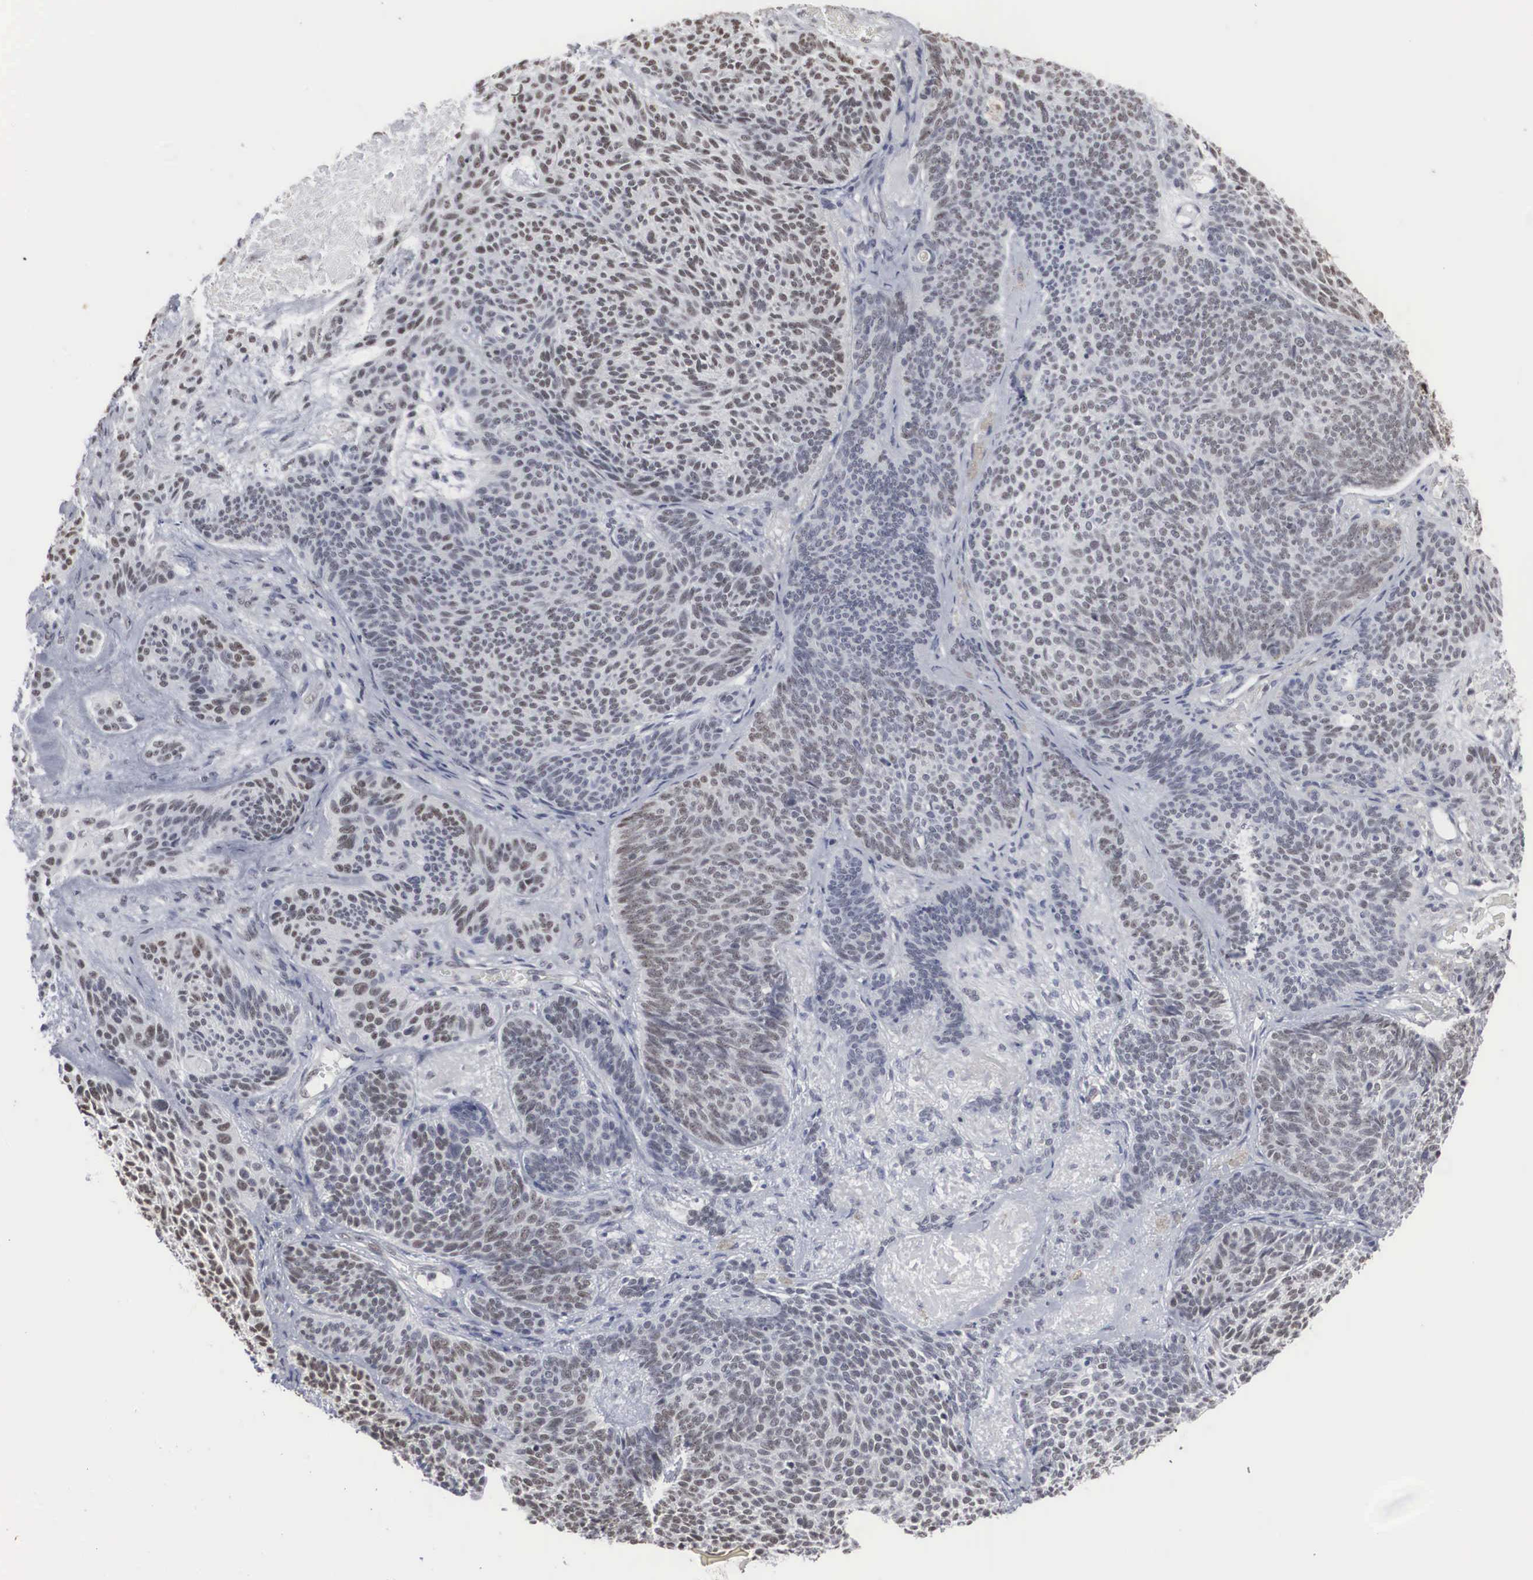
{"staining": {"intensity": "weak", "quantity": "25%-75%", "location": "nuclear"}, "tissue": "skin cancer", "cell_type": "Tumor cells", "image_type": "cancer", "snomed": [{"axis": "morphology", "description": "Basal cell carcinoma"}, {"axis": "topography", "description": "Skin"}], "caption": "IHC staining of skin basal cell carcinoma, which displays low levels of weak nuclear staining in approximately 25%-75% of tumor cells indicating weak nuclear protein positivity. The staining was performed using DAB (brown) for protein detection and nuclei were counterstained in hematoxylin (blue).", "gene": "AUTS2", "patient": {"sex": "male", "age": 84}}